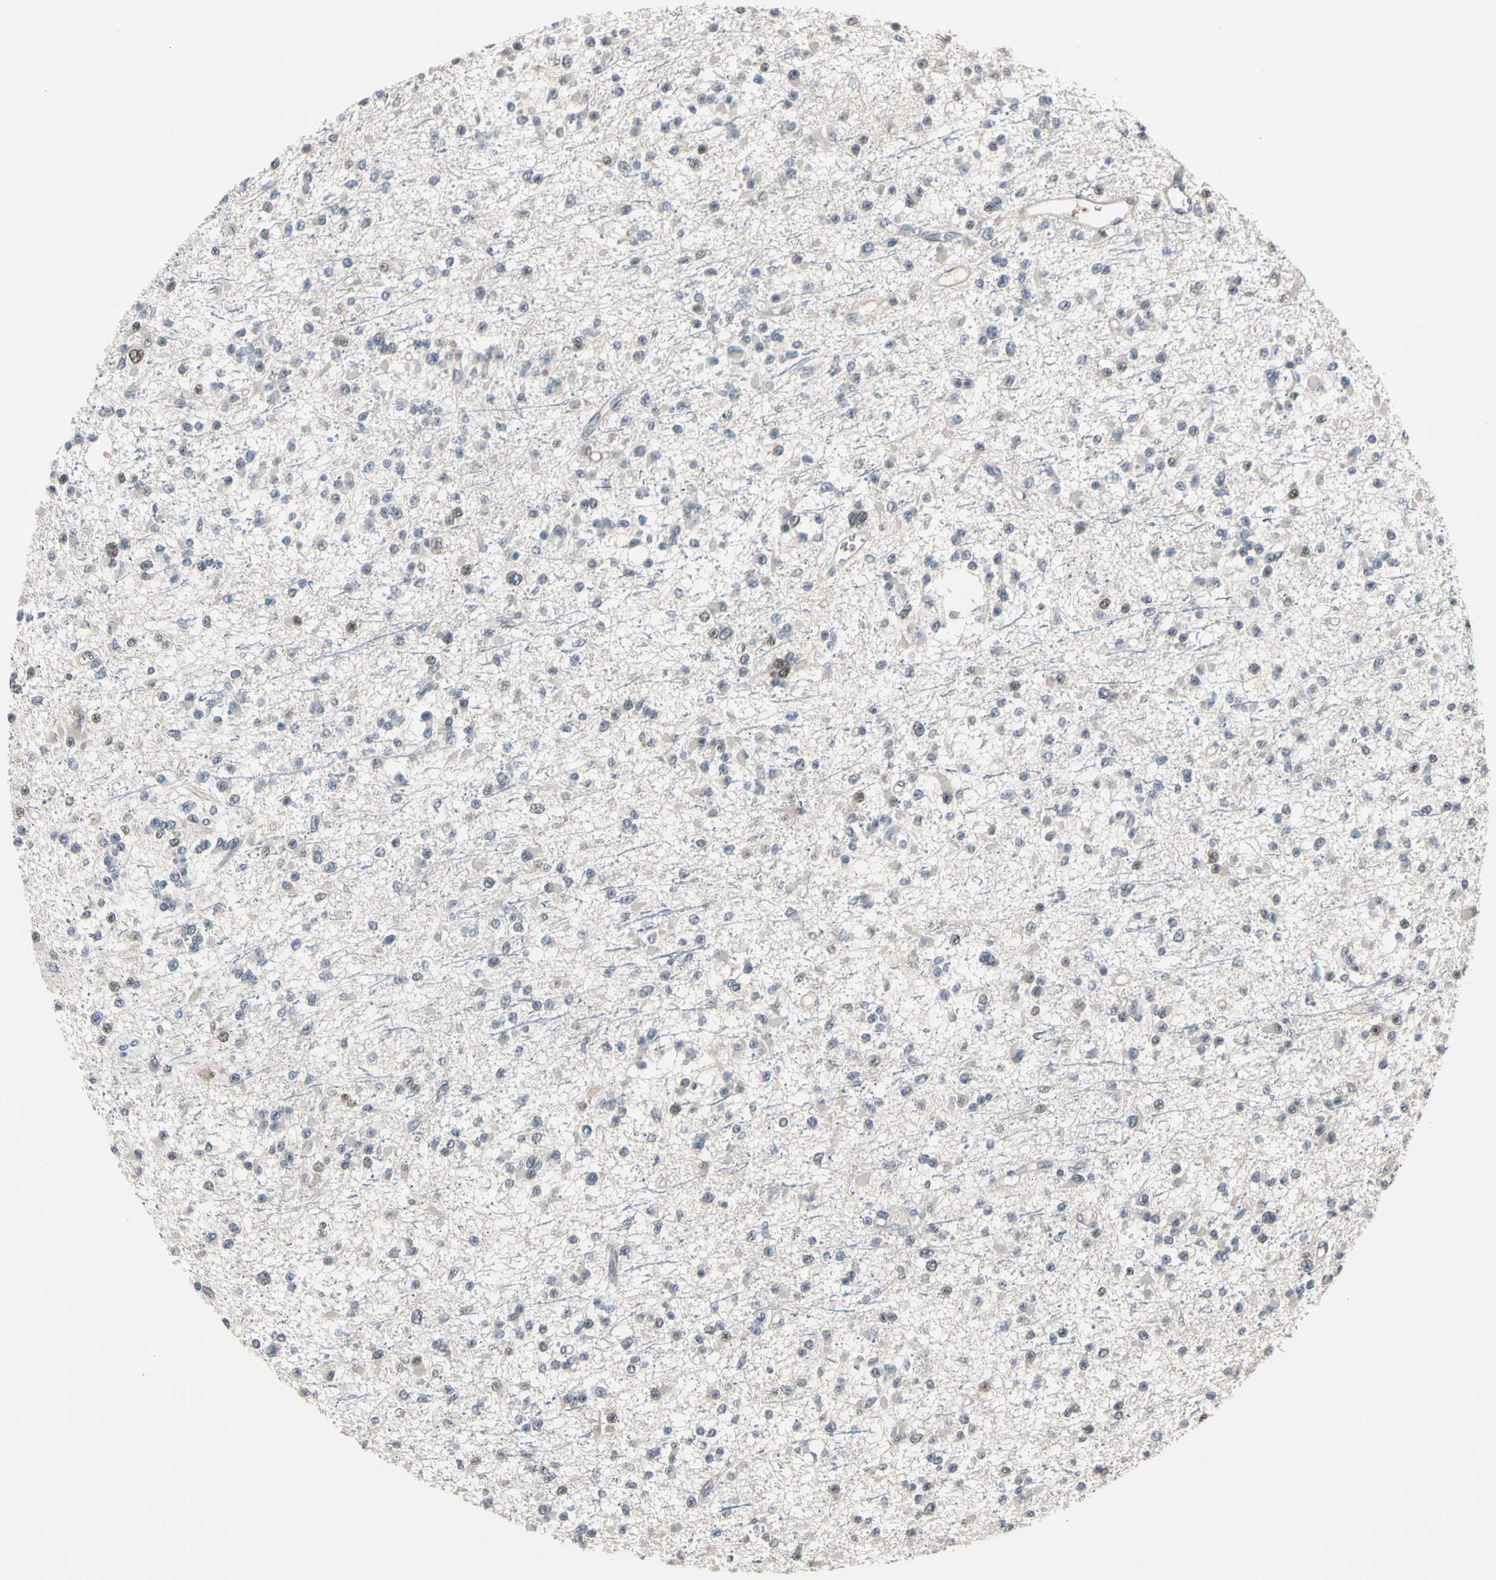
{"staining": {"intensity": "weak", "quantity": "<25%", "location": "cytoplasmic/membranous,nuclear"}, "tissue": "glioma", "cell_type": "Tumor cells", "image_type": "cancer", "snomed": [{"axis": "morphology", "description": "Glioma, malignant, Low grade"}, {"axis": "topography", "description": "Brain"}], "caption": "DAB immunohistochemical staining of low-grade glioma (malignant) demonstrates no significant staining in tumor cells. (DAB (3,3'-diaminobenzidine) immunohistochemistry (IHC) with hematoxylin counter stain).", "gene": "PSMA2", "patient": {"sex": "female", "age": 22}}